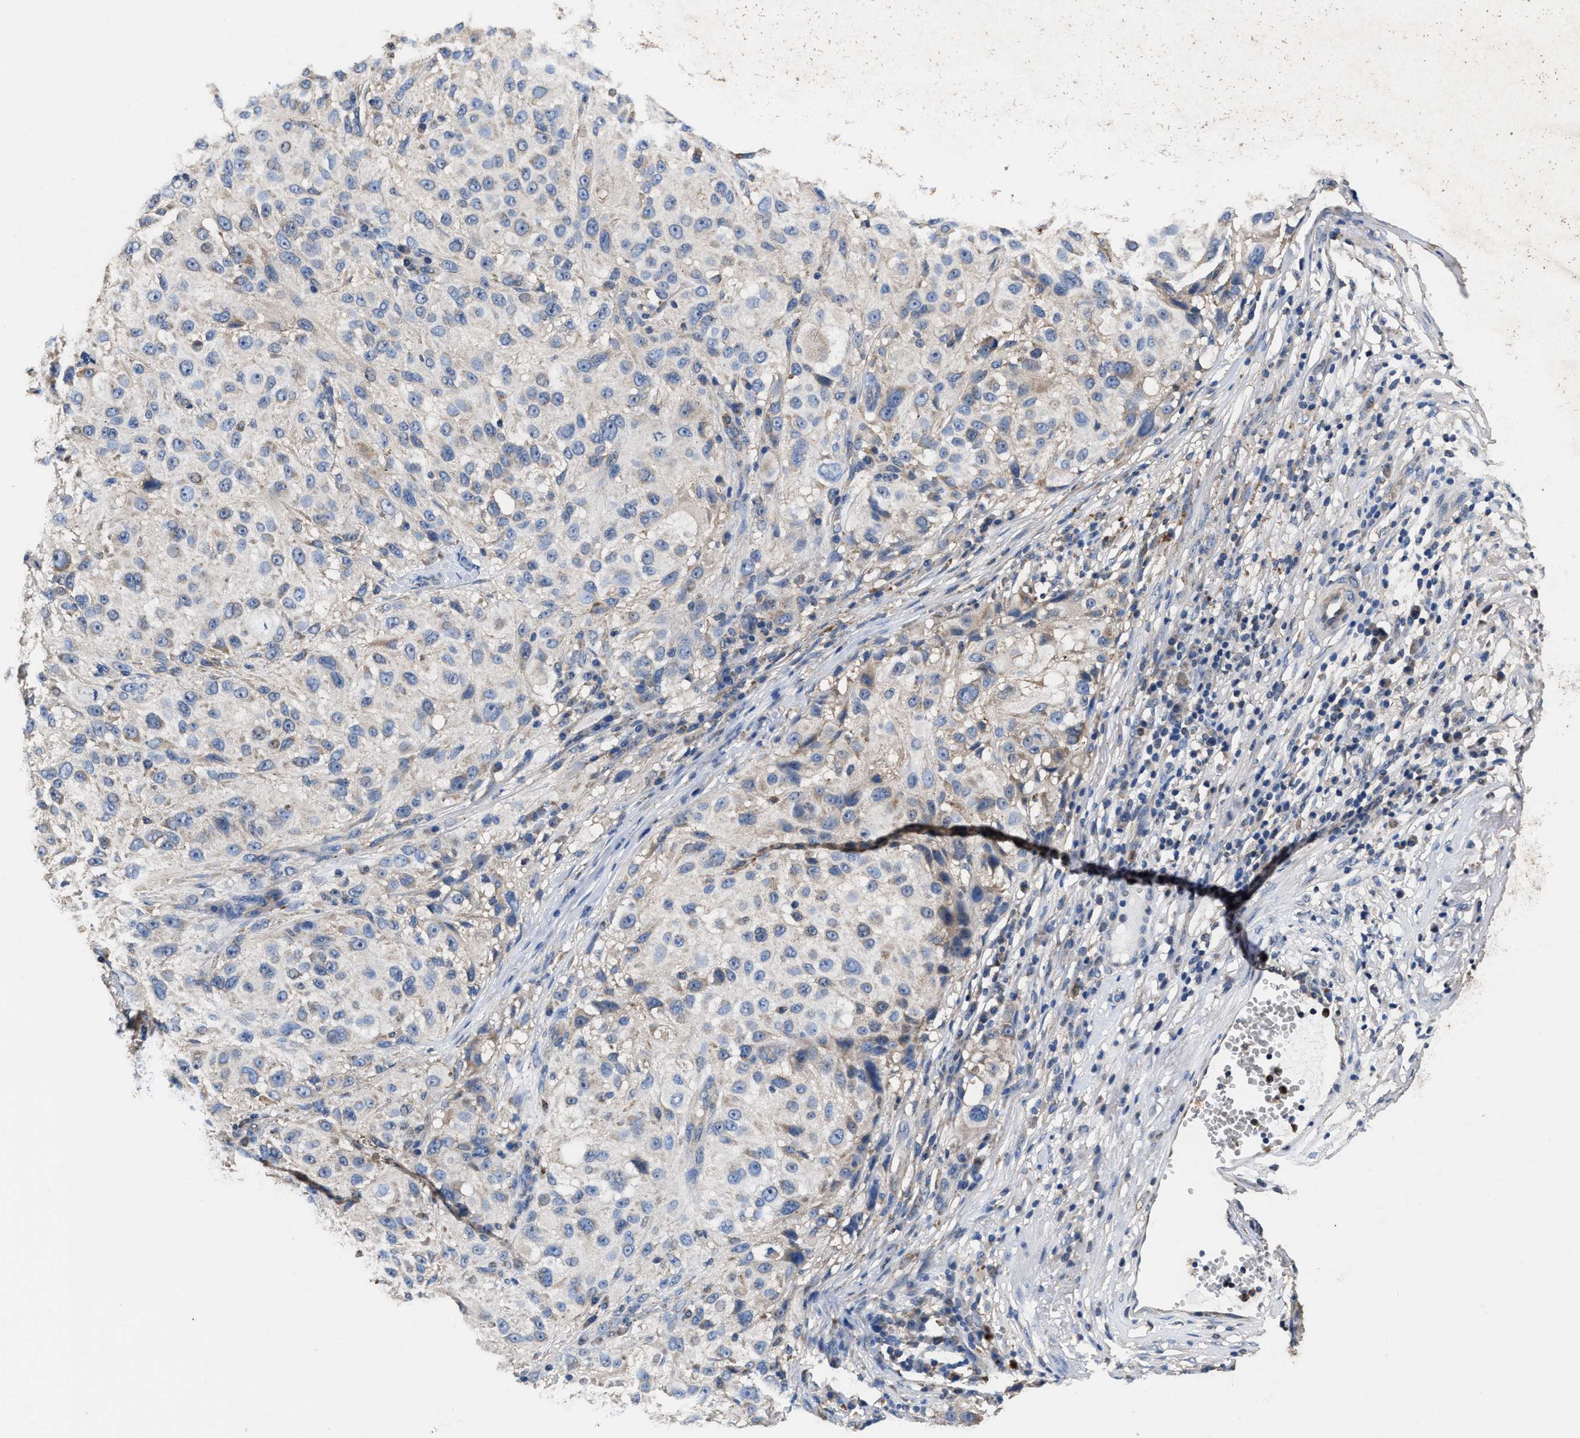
{"staining": {"intensity": "negative", "quantity": "none", "location": "none"}, "tissue": "melanoma", "cell_type": "Tumor cells", "image_type": "cancer", "snomed": [{"axis": "morphology", "description": "Necrosis, NOS"}, {"axis": "morphology", "description": "Malignant melanoma, NOS"}, {"axis": "topography", "description": "Skin"}], "caption": "Tumor cells show no significant protein expression in melanoma. Nuclei are stained in blue.", "gene": "ACLY", "patient": {"sex": "female", "age": 87}}